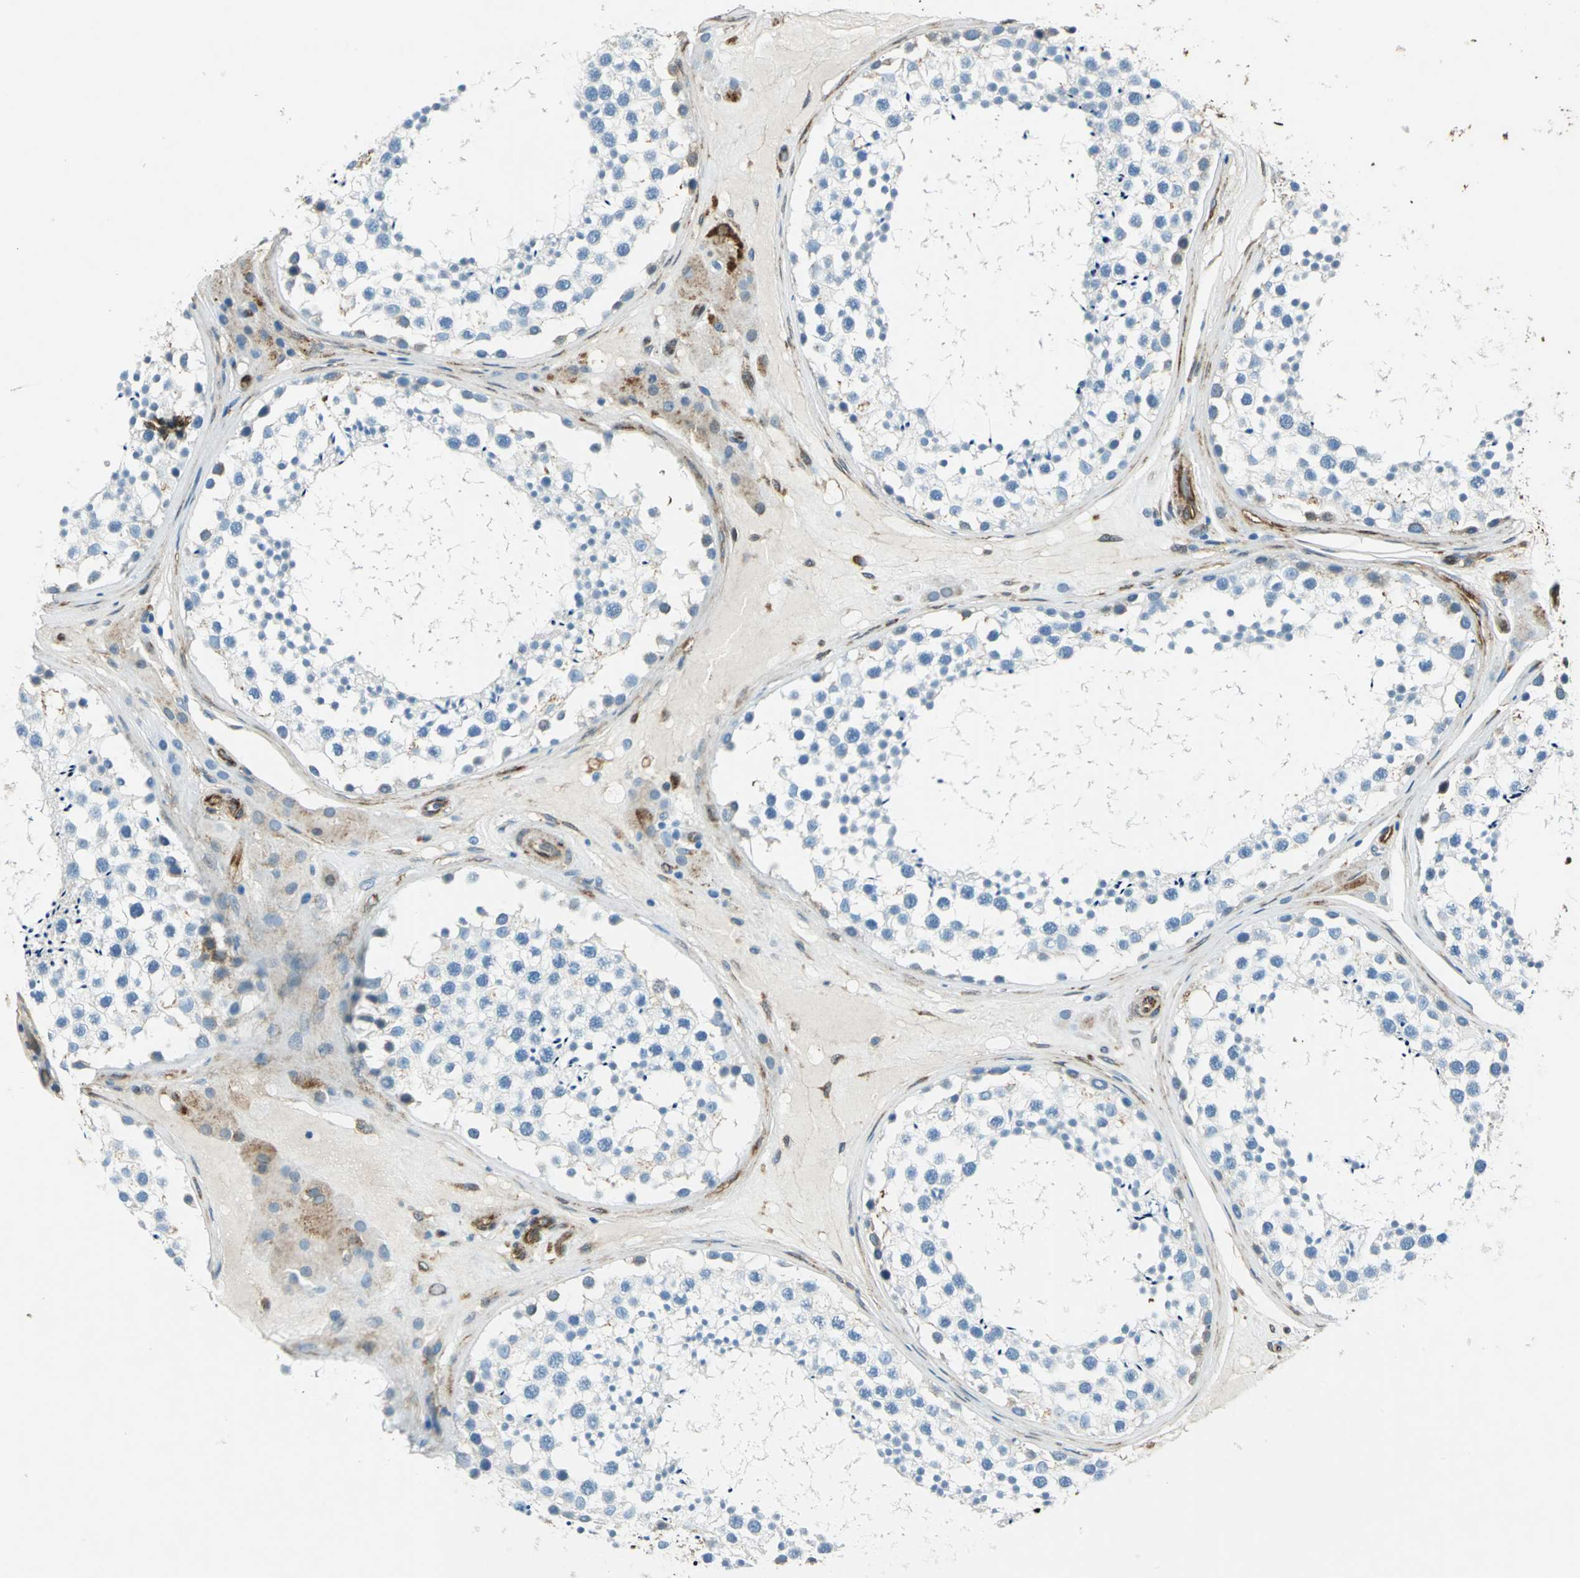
{"staining": {"intensity": "negative", "quantity": "none", "location": "none"}, "tissue": "testis", "cell_type": "Cells in seminiferous ducts", "image_type": "normal", "snomed": [{"axis": "morphology", "description": "Normal tissue, NOS"}, {"axis": "topography", "description": "Testis"}], "caption": "IHC photomicrograph of benign testis: testis stained with DAB (3,3'-diaminobenzidine) demonstrates no significant protein positivity in cells in seminiferous ducts.", "gene": "HSPB1", "patient": {"sex": "male", "age": 46}}